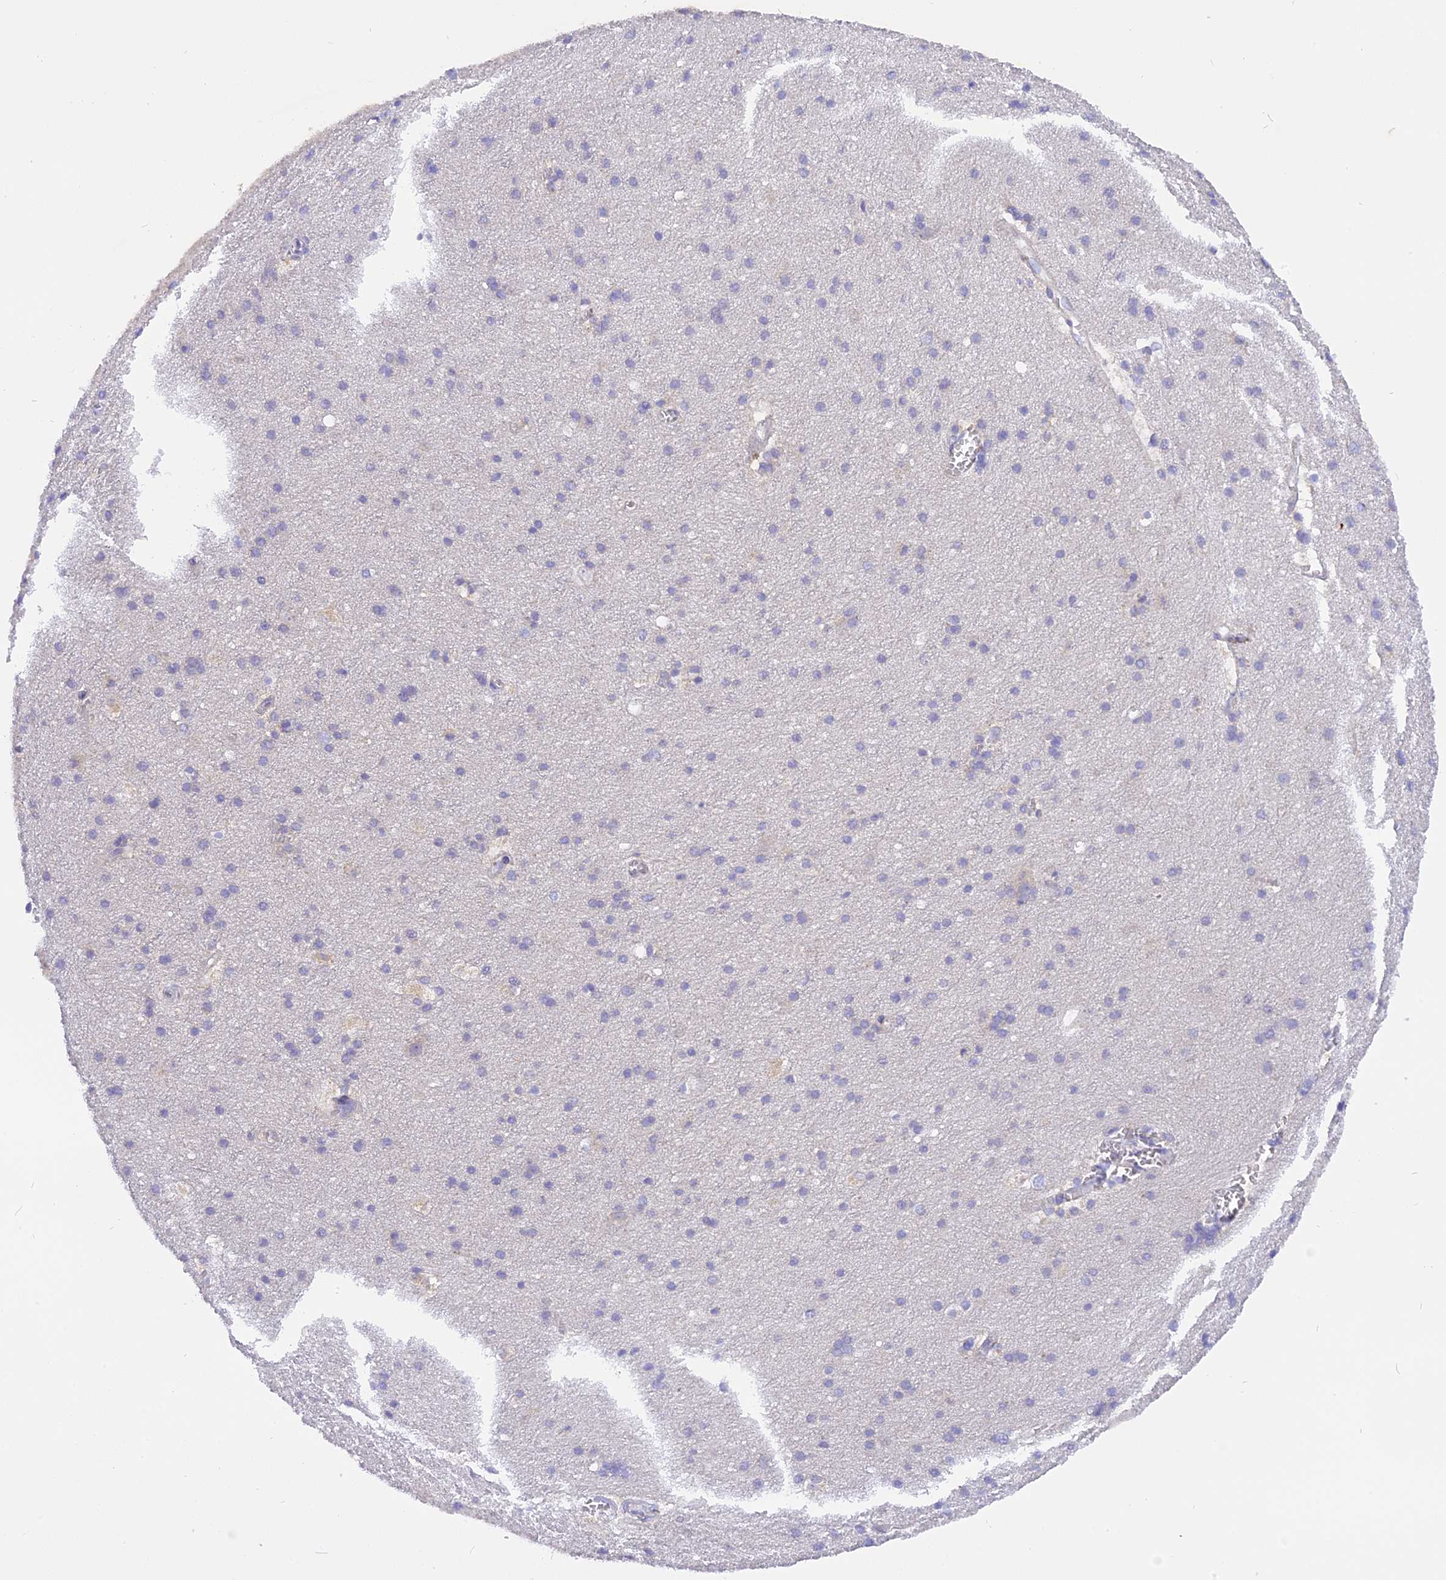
{"staining": {"intensity": "negative", "quantity": "none", "location": "none"}, "tissue": "cerebral cortex", "cell_type": "Endothelial cells", "image_type": "normal", "snomed": [{"axis": "morphology", "description": "Normal tissue, NOS"}, {"axis": "topography", "description": "Cerebral cortex"}], "caption": "Immunohistochemical staining of normal cerebral cortex exhibits no significant positivity in endothelial cells.", "gene": "TRIM3", "patient": {"sex": "male", "age": 54}}